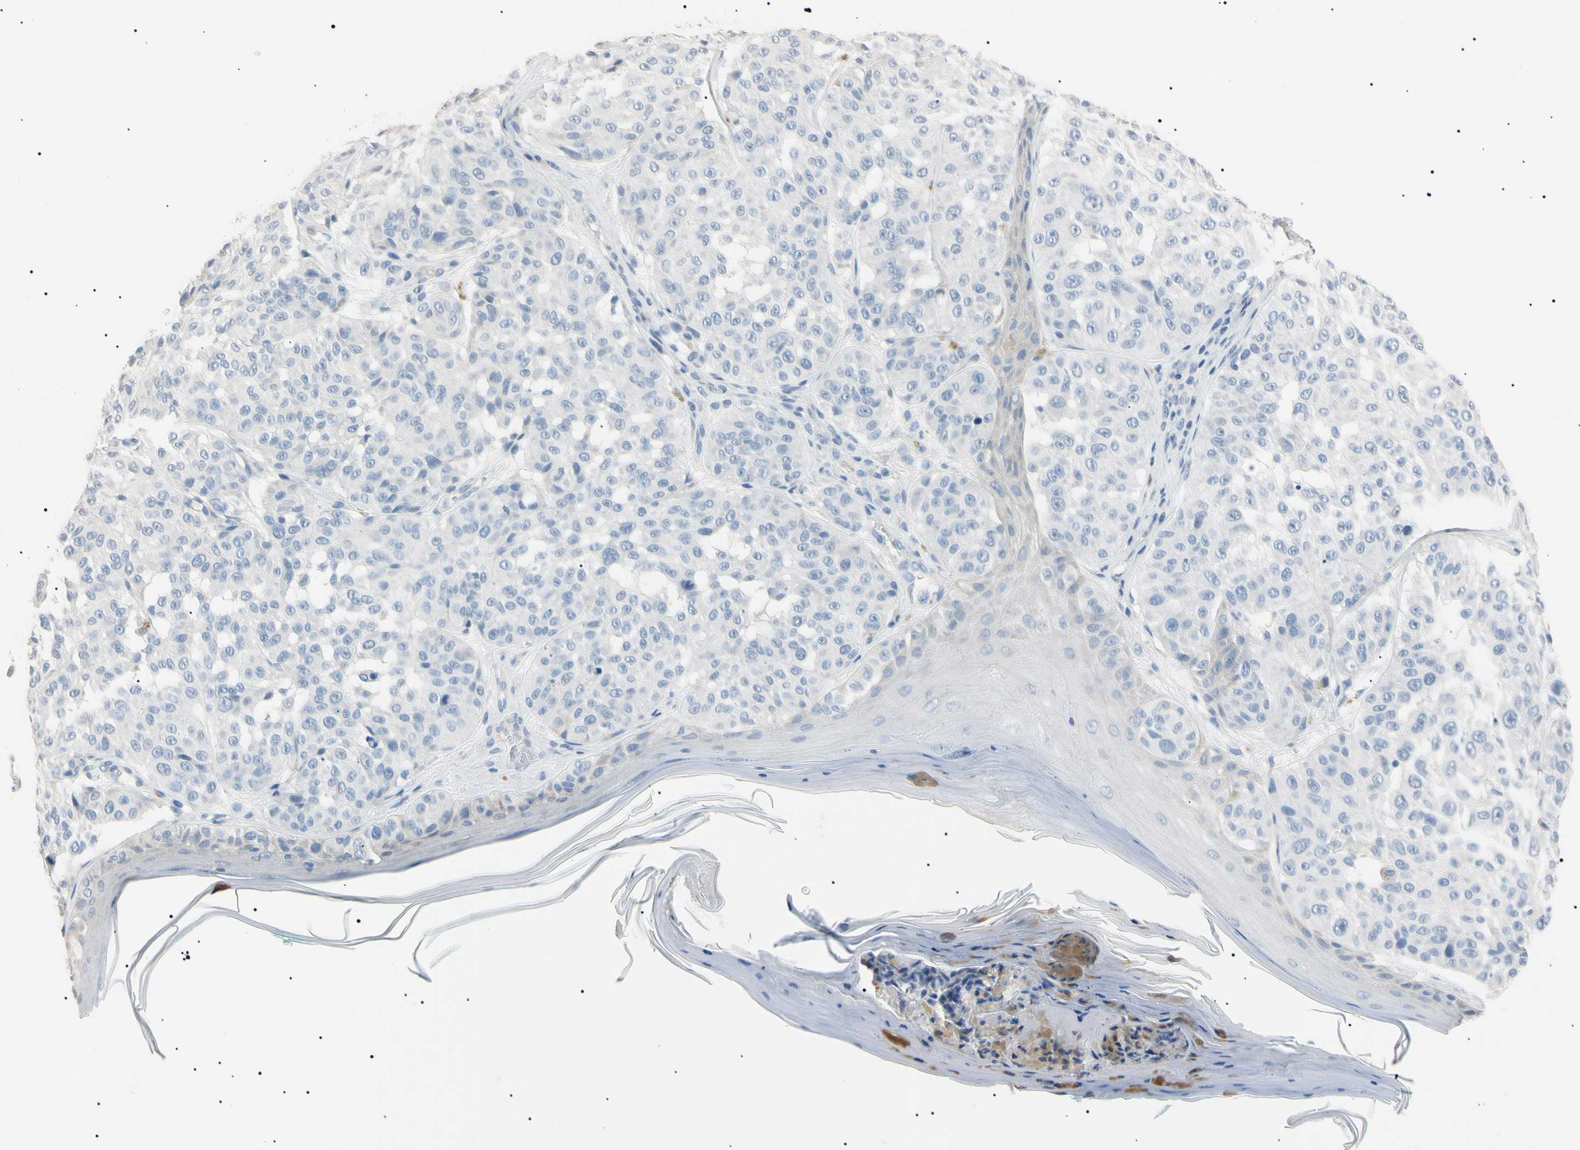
{"staining": {"intensity": "negative", "quantity": "none", "location": "none"}, "tissue": "melanoma", "cell_type": "Tumor cells", "image_type": "cancer", "snomed": [{"axis": "morphology", "description": "Malignant melanoma, NOS"}, {"axis": "topography", "description": "Skin"}], "caption": "There is no significant positivity in tumor cells of malignant melanoma.", "gene": "CGB3", "patient": {"sex": "female", "age": 46}}